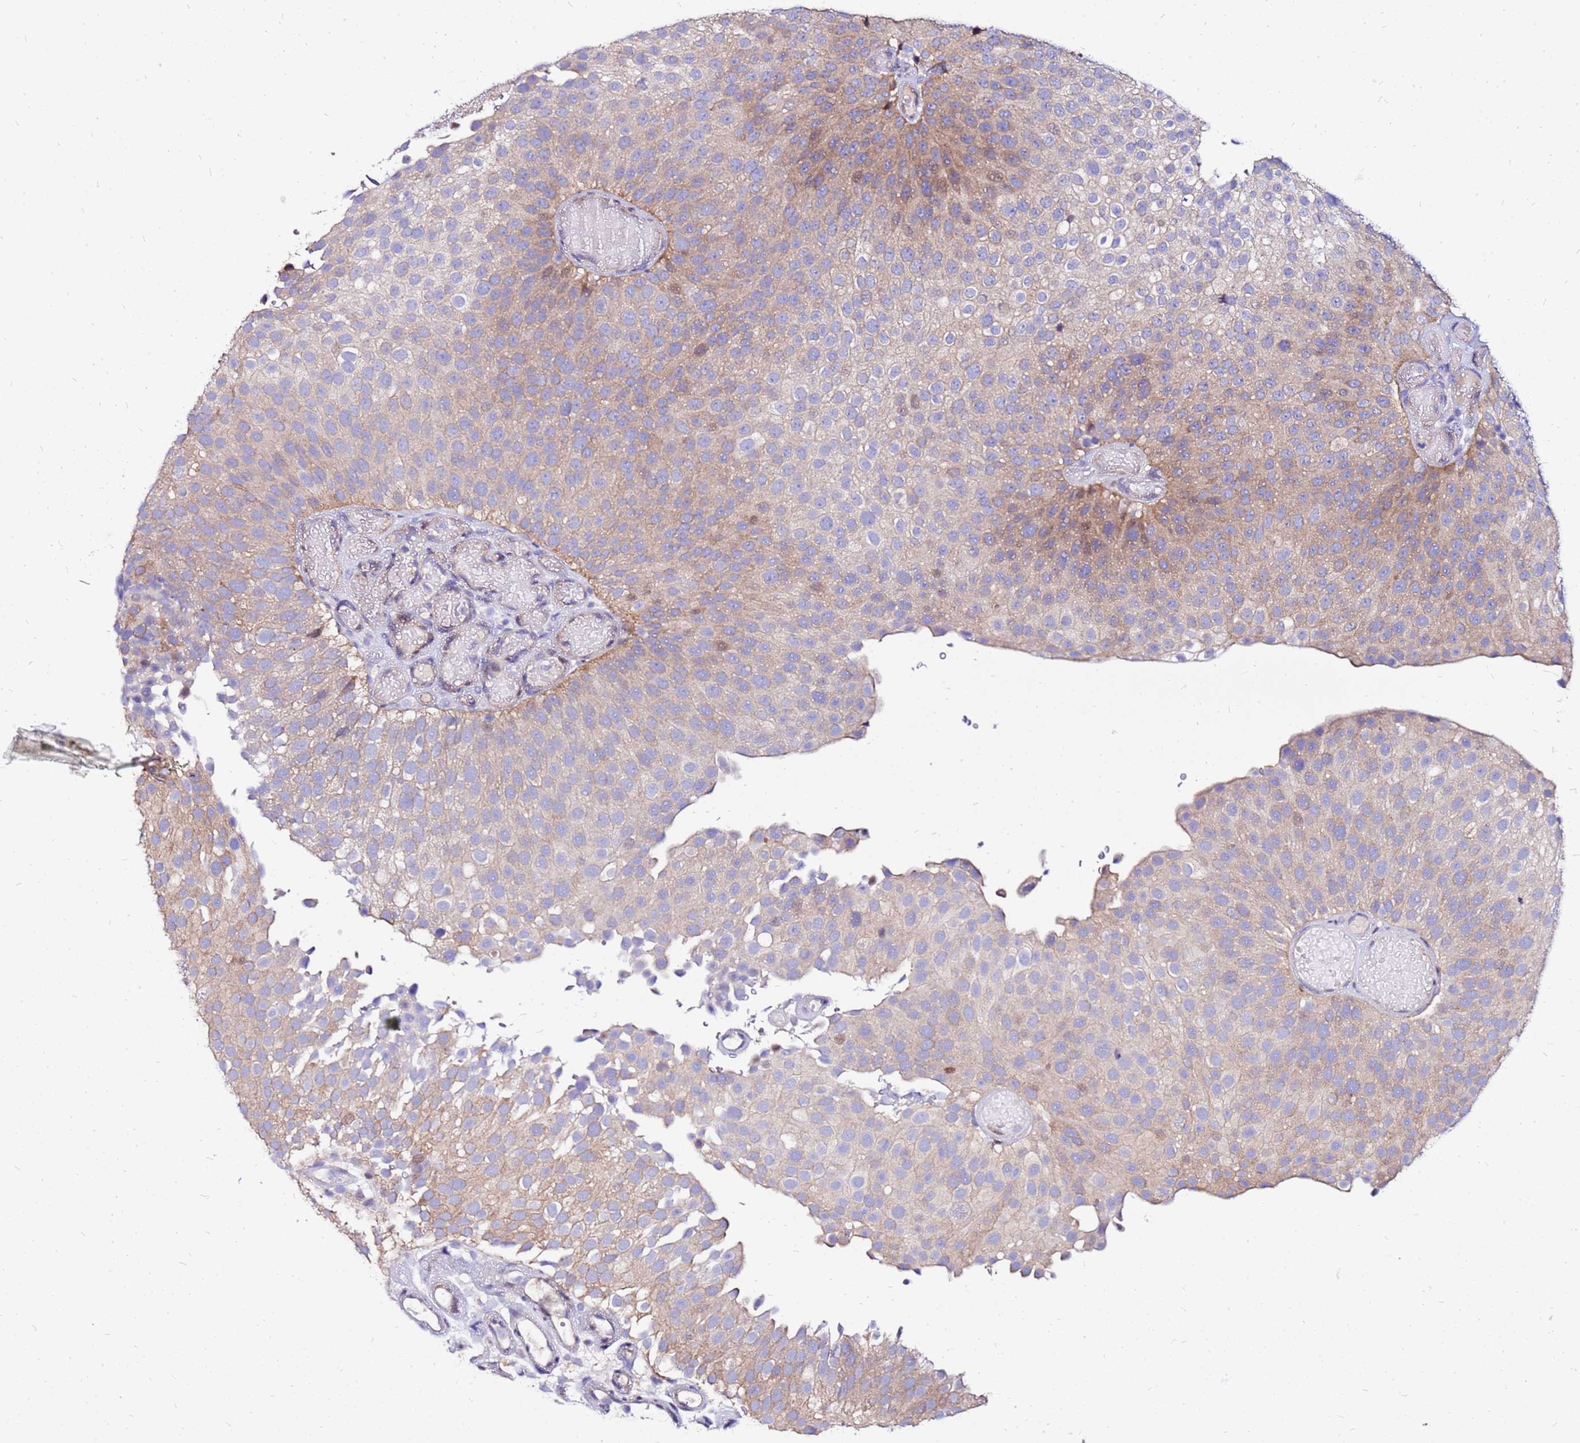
{"staining": {"intensity": "weak", "quantity": "25%-75%", "location": "cytoplasmic/membranous"}, "tissue": "urothelial cancer", "cell_type": "Tumor cells", "image_type": "cancer", "snomed": [{"axis": "morphology", "description": "Urothelial carcinoma, Low grade"}, {"axis": "topography", "description": "Urinary bladder"}], "caption": "This is a micrograph of IHC staining of low-grade urothelial carcinoma, which shows weak staining in the cytoplasmic/membranous of tumor cells.", "gene": "ARHGEF5", "patient": {"sex": "male", "age": 78}}